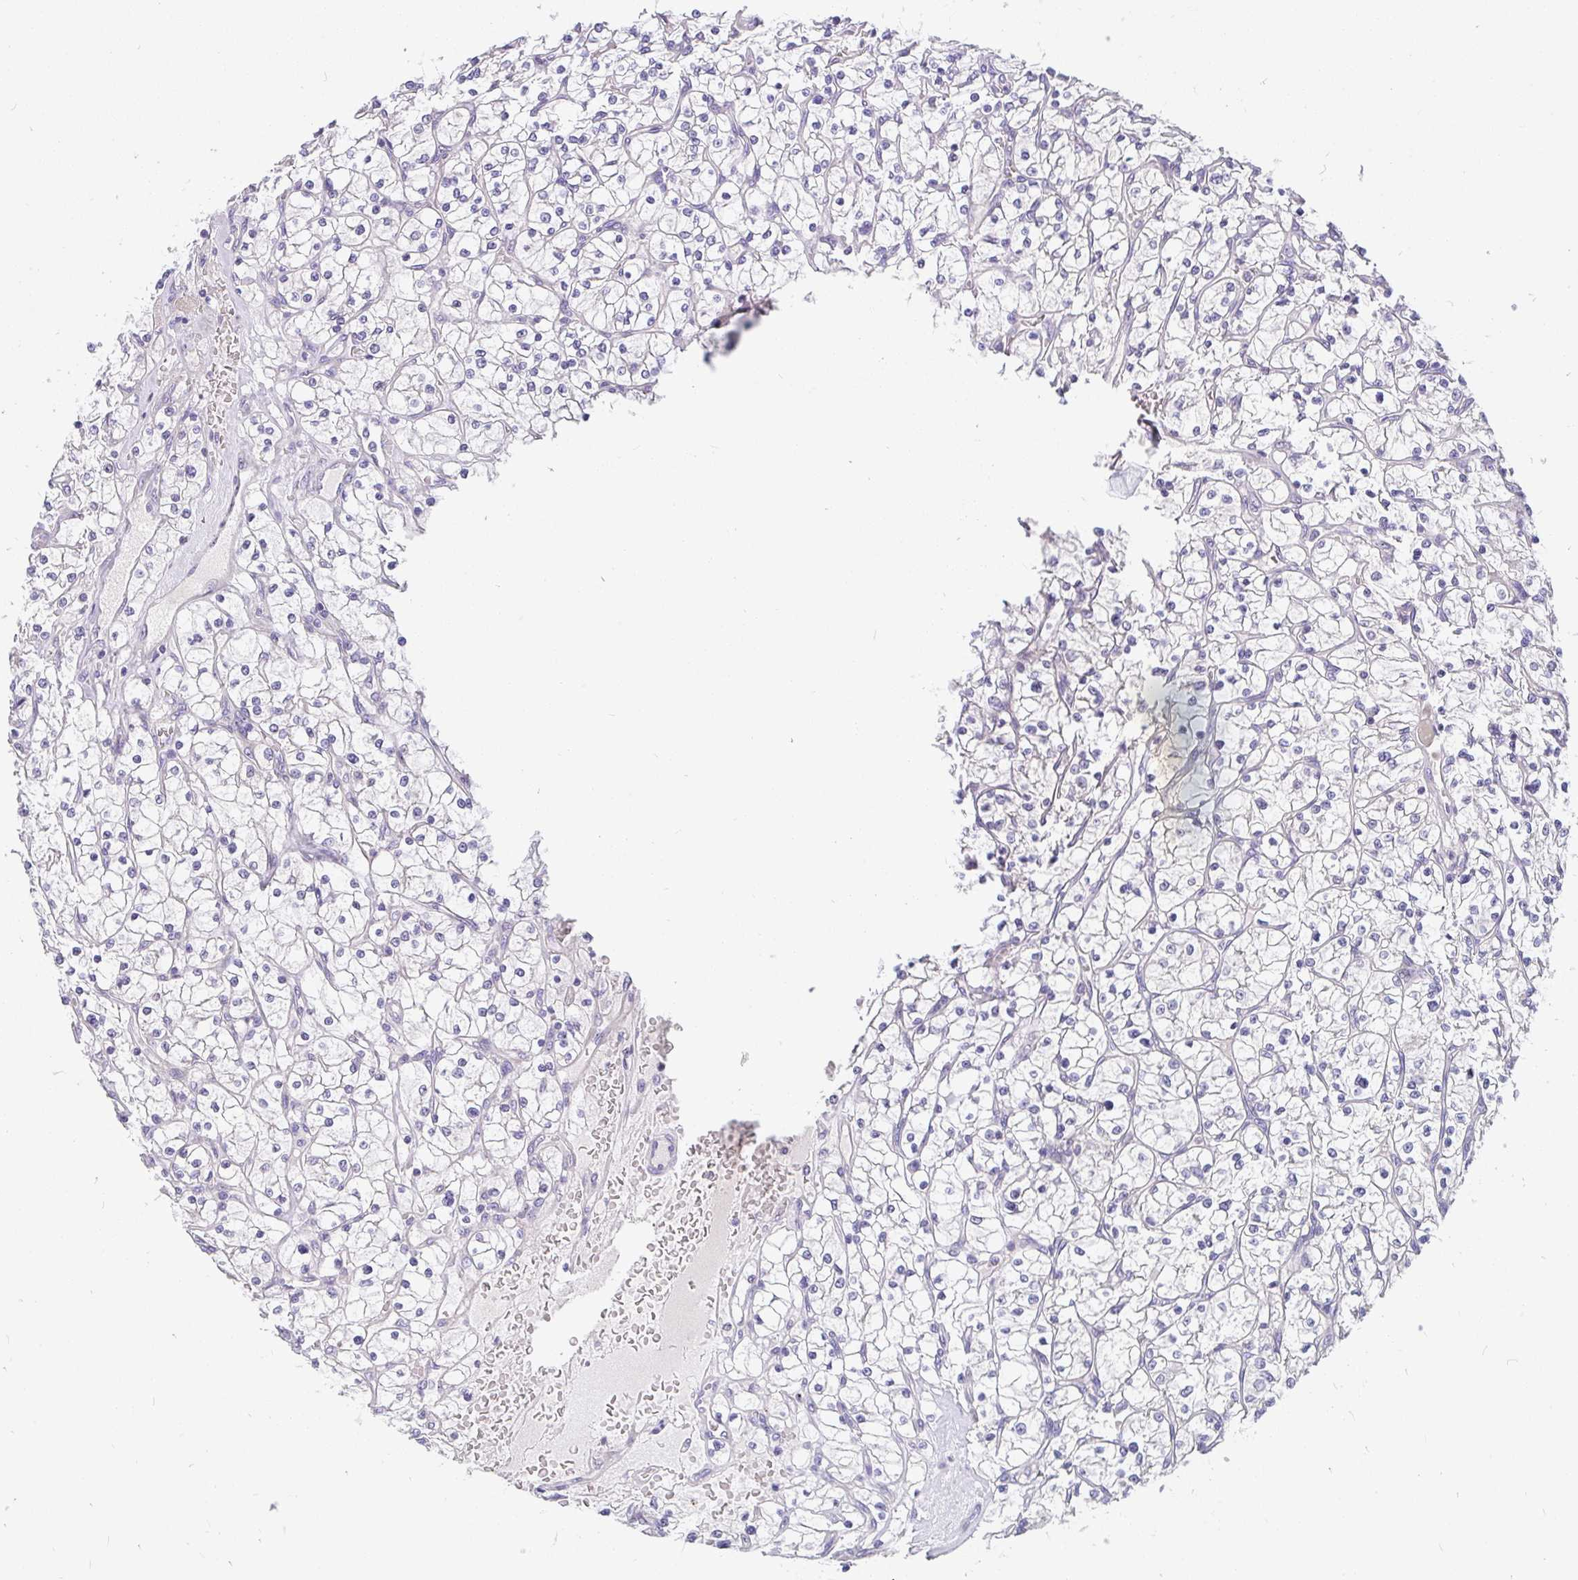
{"staining": {"intensity": "negative", "quantity": "none", "location": "none"}, "tissue": "renal cancer", "cell_type": "Tumor cells", "image_type": "cancer", "snomed": [{"axis": "morphology", "description": "Adenocarcinoma, NOS"}, {"axis": "topography", "description": "Kidney"}], "caption": "DAB immunohistochemical staining of human renal cancer (adenocarcinoma) reveals no significant staining in tumor cells. (Immunohistochemistry, brightfield microscopy, high magnification).", "gene": "LRRC26", "patient": {"sex": "female", "age": 64}}